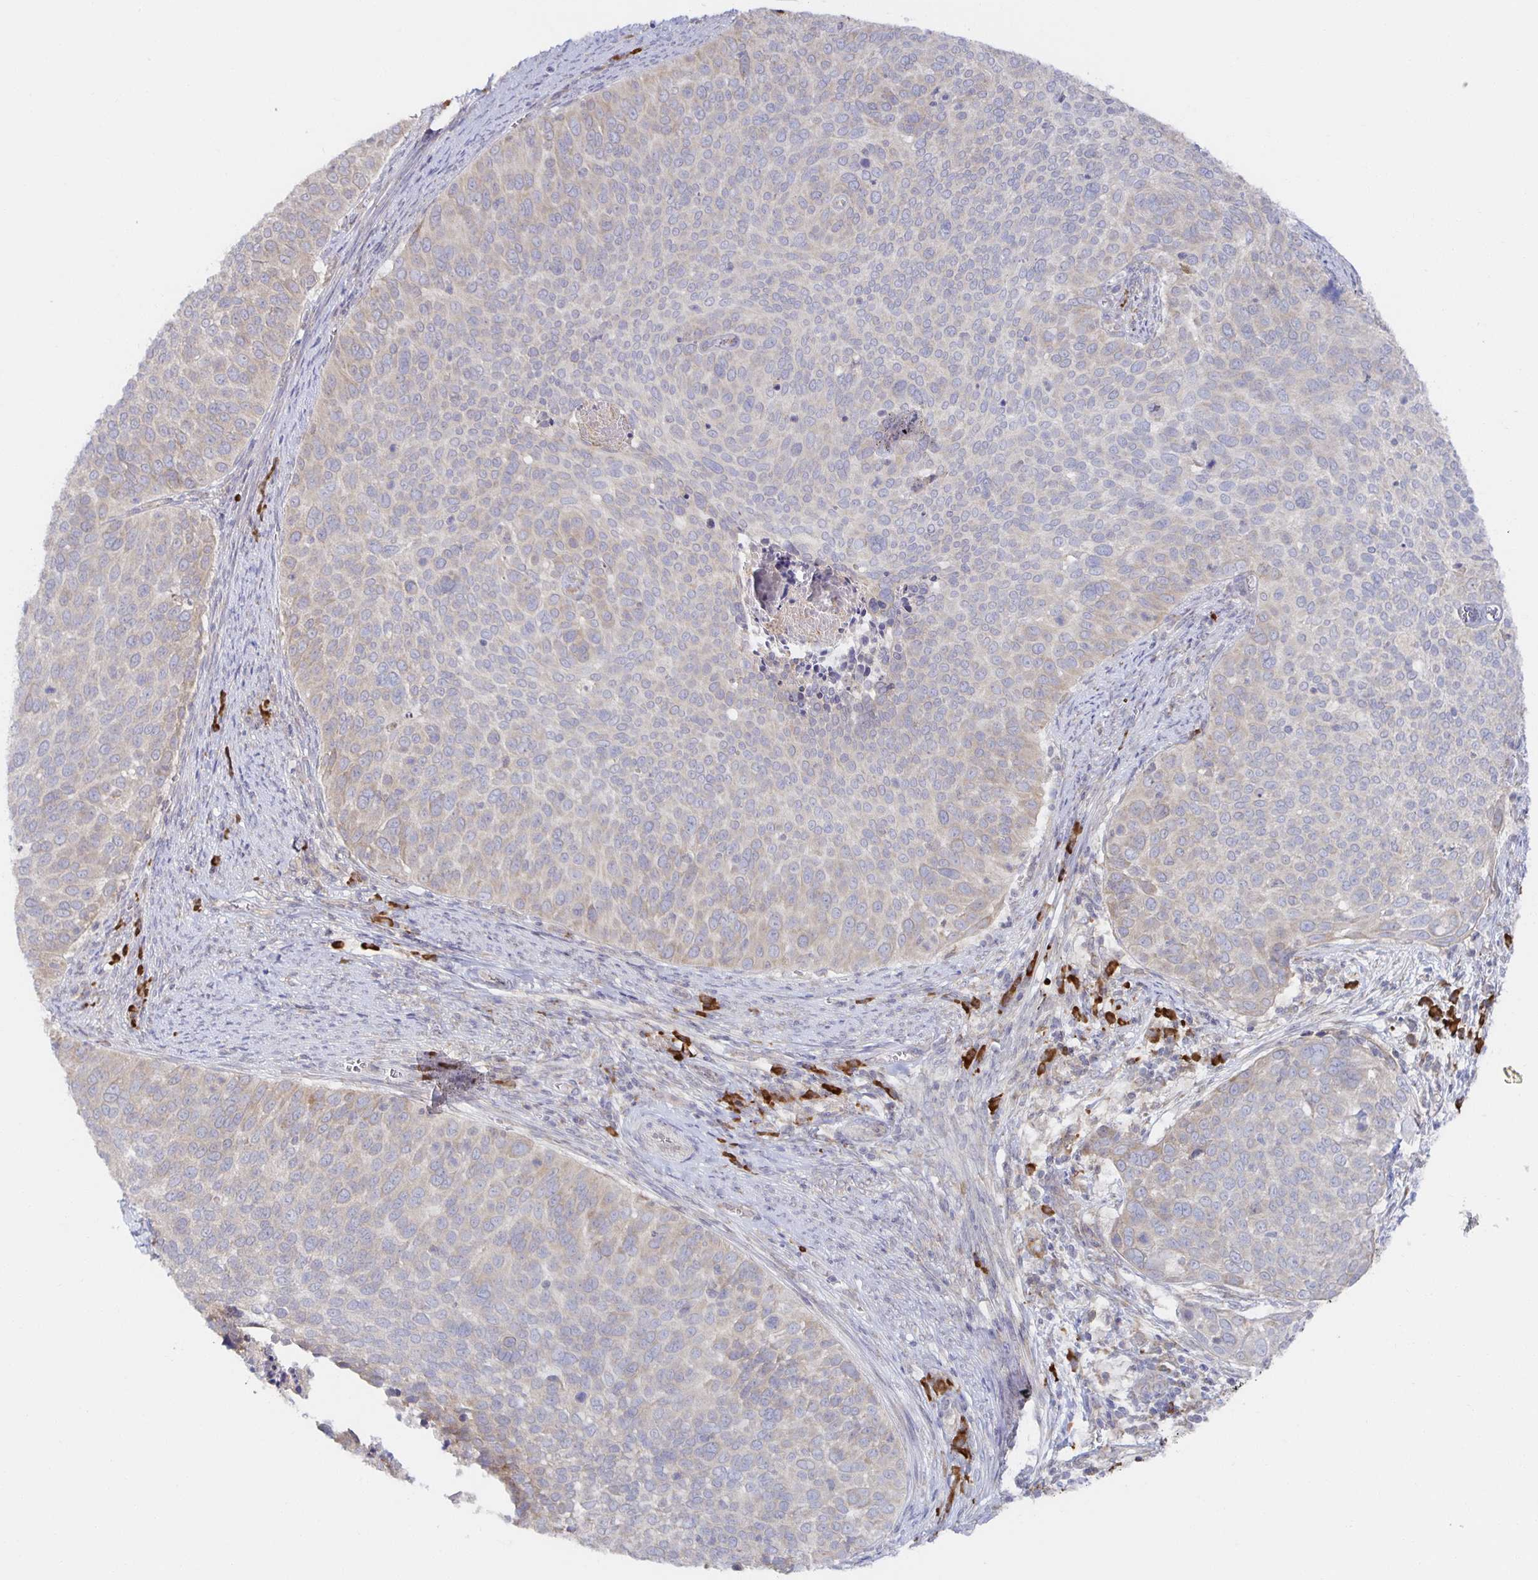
{"staining": {"intensity": "negative", "quantity": "none", "location": "none"}, "tissue": "cervical cancer", "cell_type": "Tumor cells", "image_type": "cancer", "snomed": [{"axis": "morphology", "description": "Squamous cell carcinoma, NOS"}, {"axis": "topography", "description": "Cervix"}], "caption": "DAB (3,3'-diaminobenzidine) immunohistochemical staining of squamous cell carcinoma (cervical) shows no significant staining in tumor cells.", "gene": "BAD", "patient": {"sex": "female", "age": 39}}